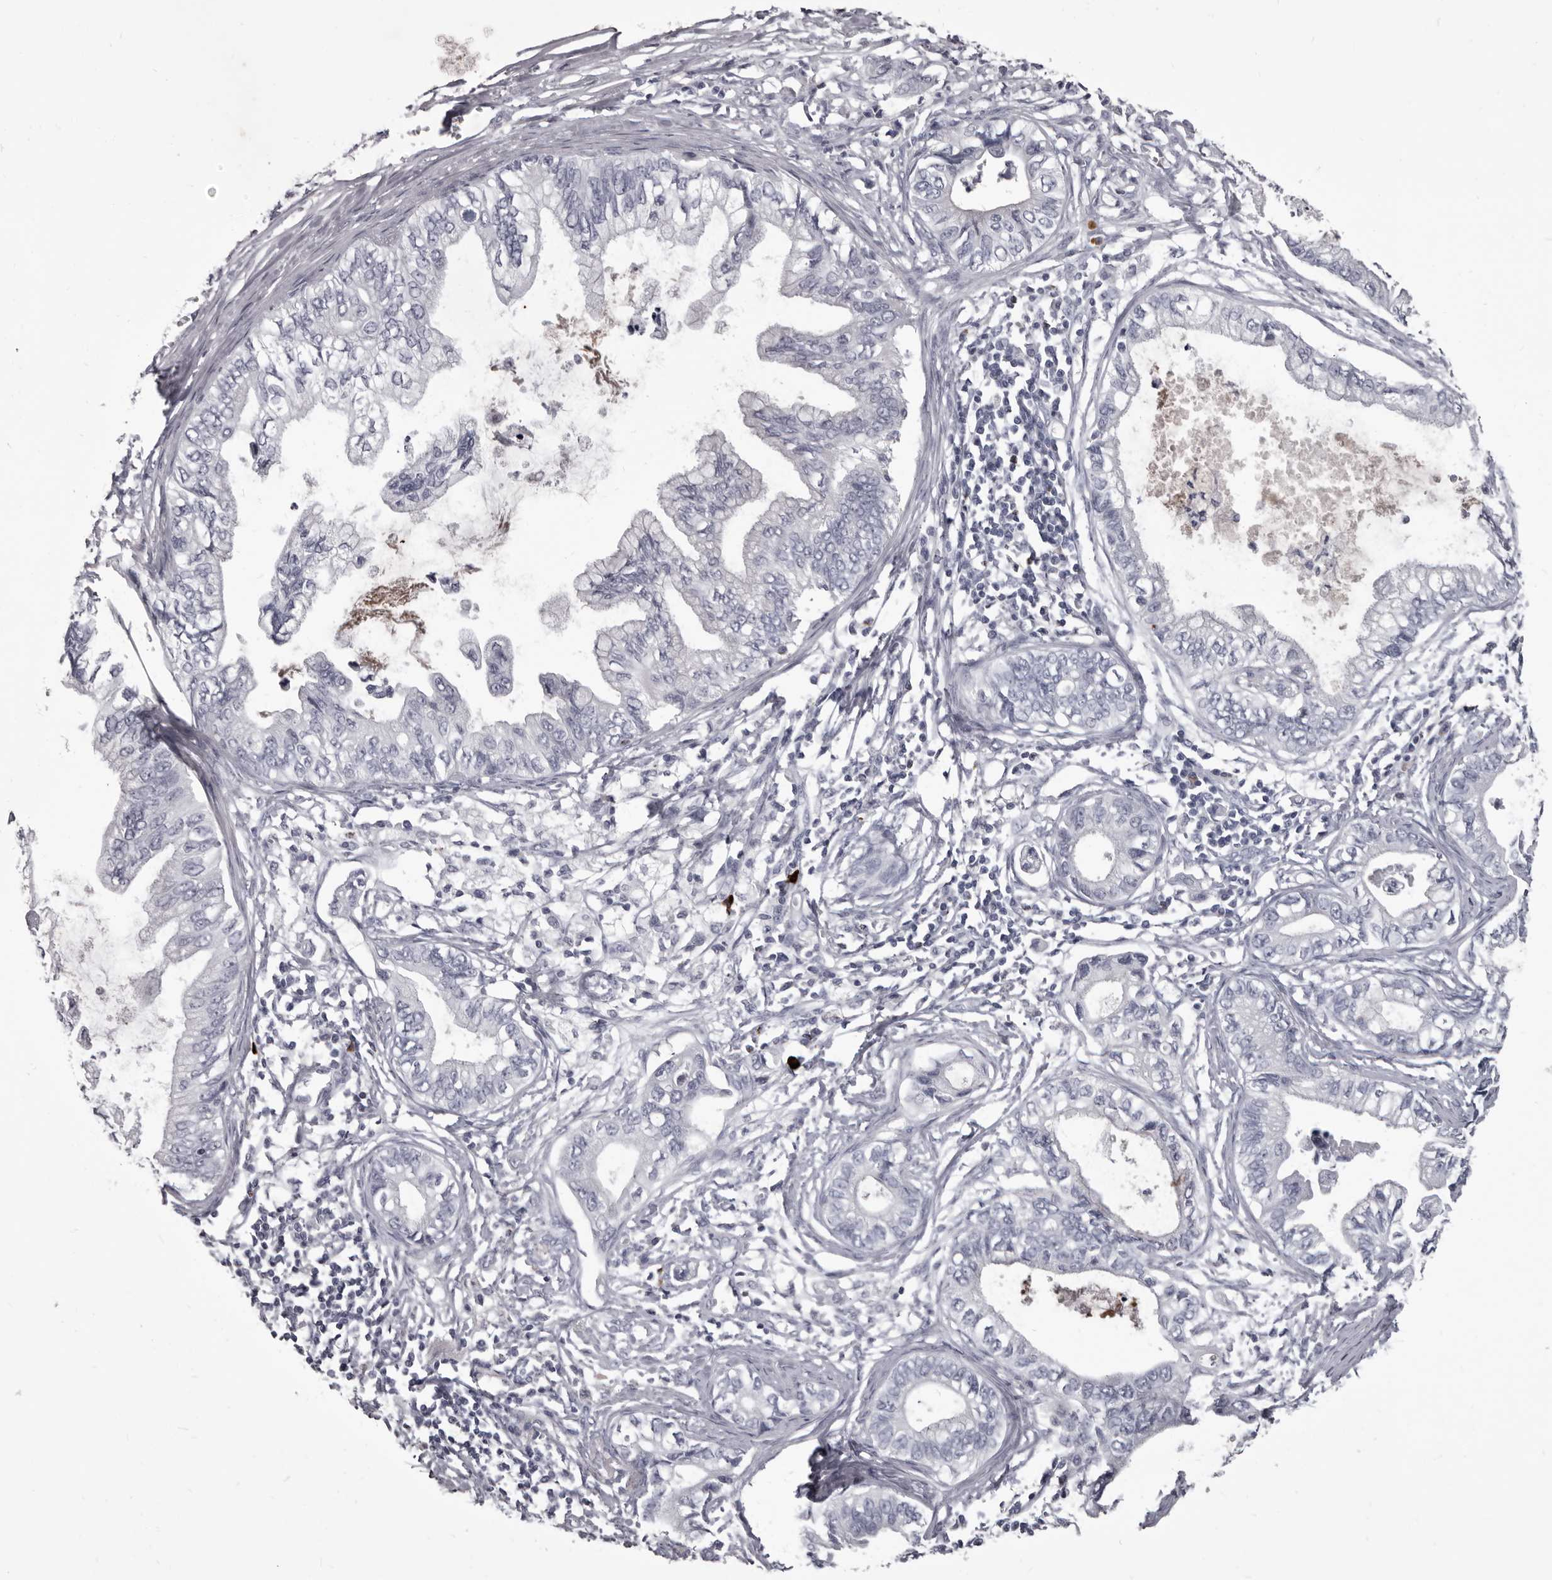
{"staining": {"intensity": "negative", "quantity": "none", "location": "none"}, "tissue": "pancreatic cancer", "cell_type": "Tumor cells", "image_type": "cancer", "snomed": [{"axis": "morphology", "description": "Adenocarcinoma, NOS"}, {"axis": "topography", "description": "Pancreas"}], "caption": "Image shows no protein positivity in tumor cells of adenocarcinoma (pancreatic) tissue.", "gene": "GZMH", "patient": {"sex": "male", "age": 56}}